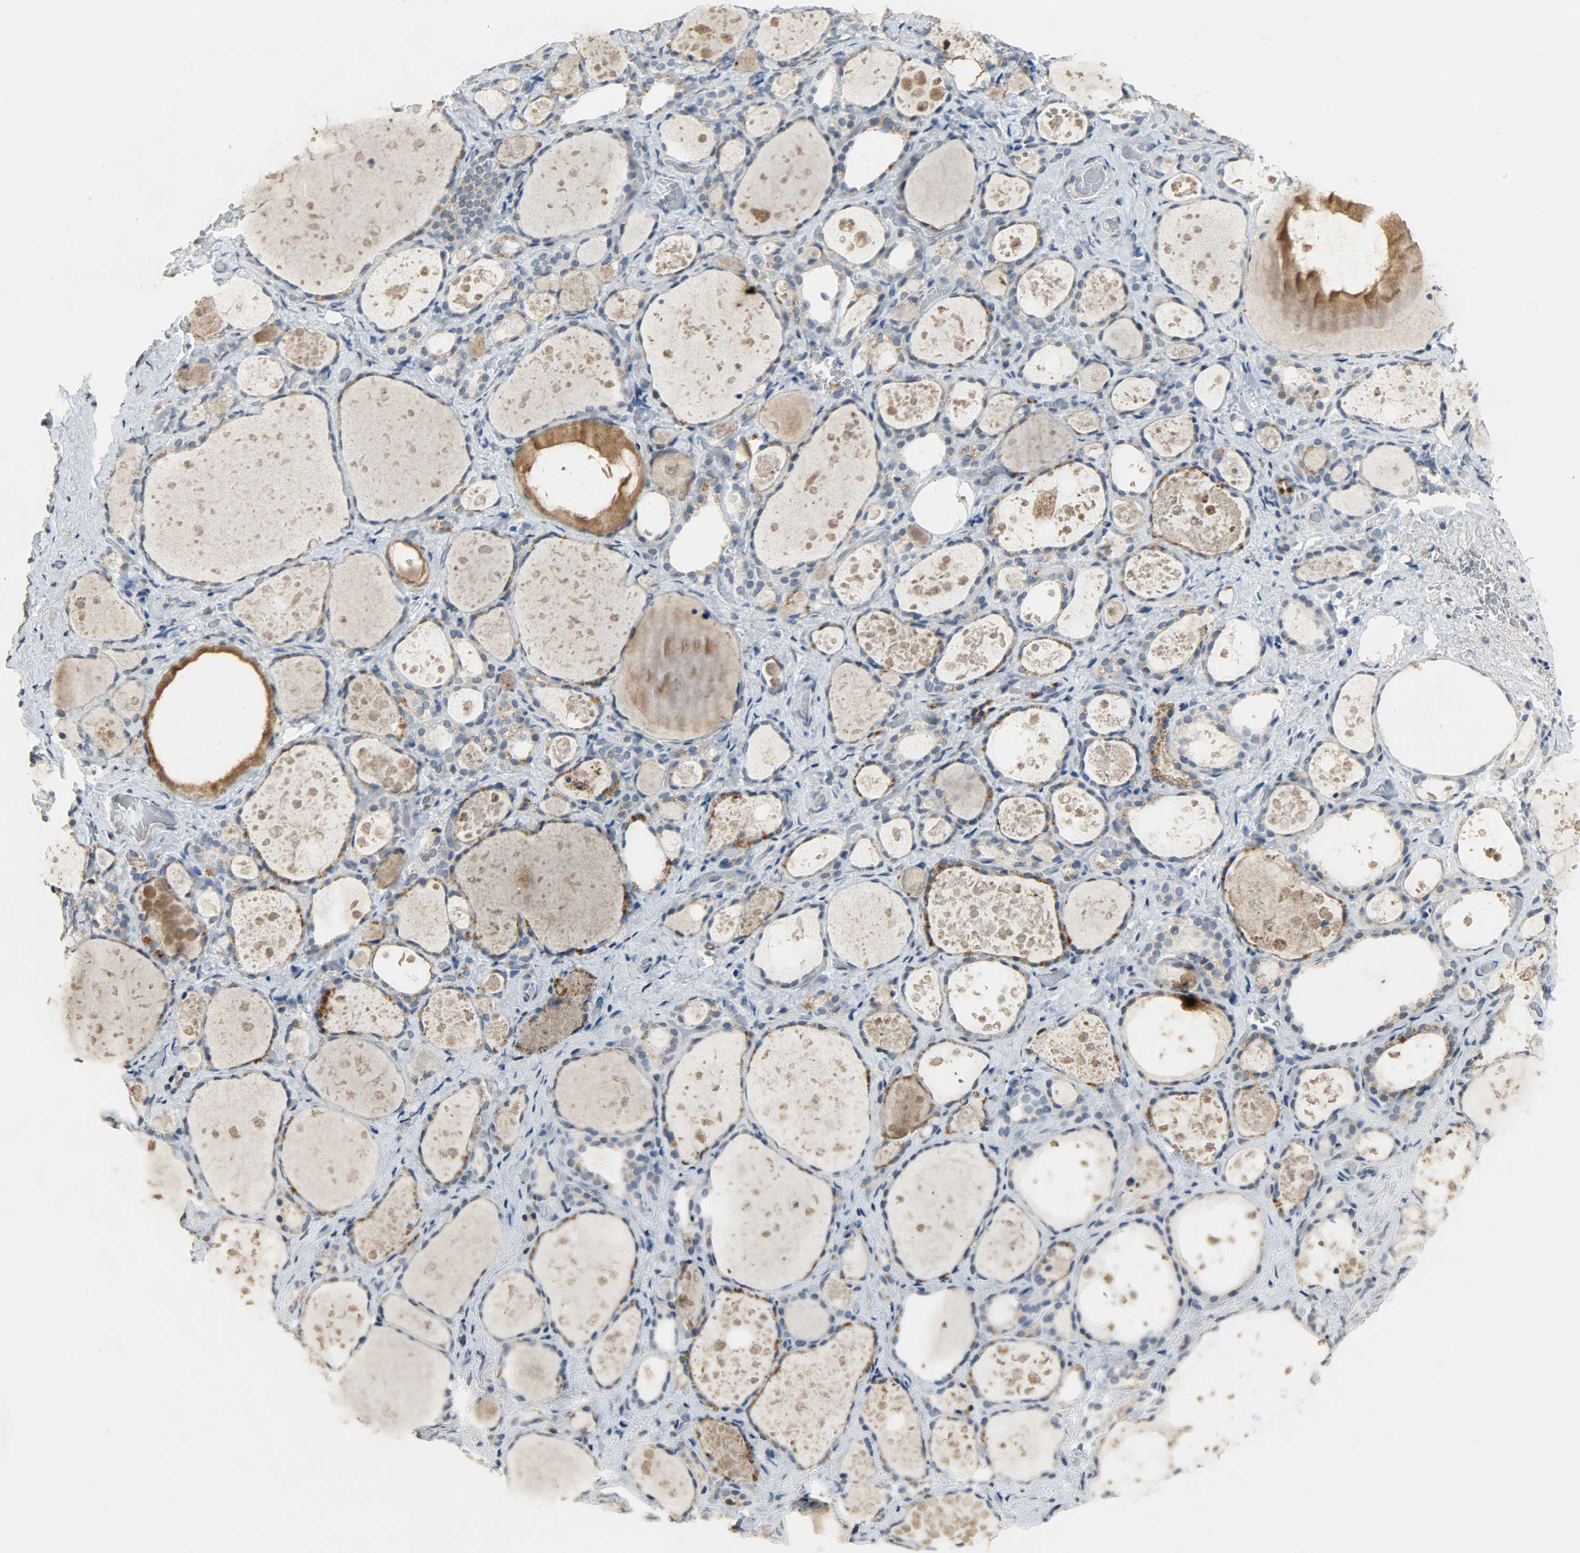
{"staining": {"intensity": "weak", "quantity": "25%-75%", "location": "cytoplasmic/membranous"}, "tissue": "thyroid gland", "cell_type": "Glandular cells", "image_type": "normal", "snomed": [{"axis": "morphology", "description": "Normal tissue, NOS"}, {"axis": "topography", "description": "Thyroid gland"}], "caption": "Immunohistochemical staining of normal thyroid gland demonstrates 25%-75% levels of weak cytoplasmic/membranous protein staining in about 25%-75% of glandular cells. The staining was performed using DAB (3,3'-diaminobenzidine), with brown indicating positive protein expression. Nuclei are stained blue with hematoxylin.", "gene": "DNAJB6", "patient": {"sex": "female", "age": 75}}